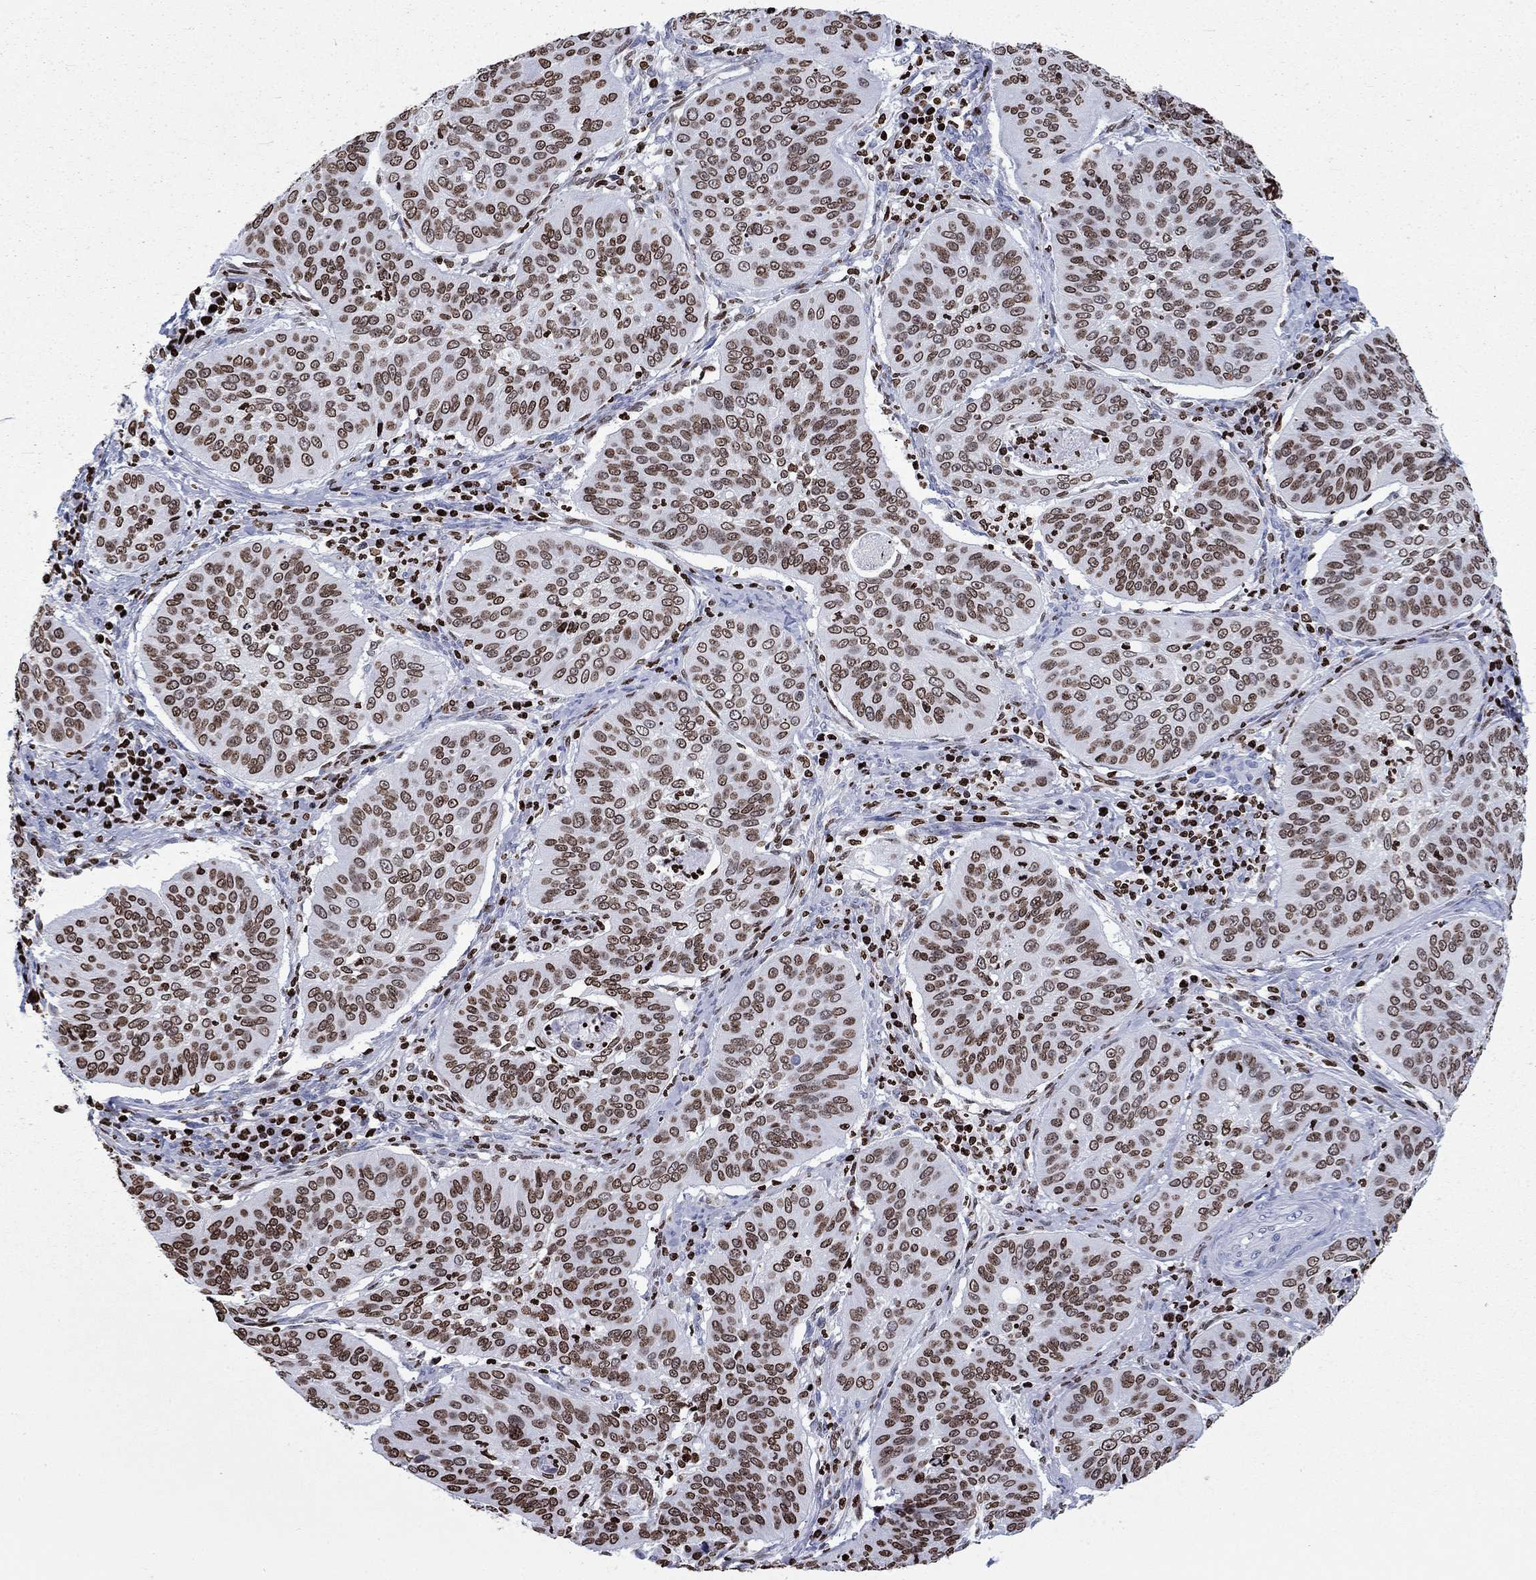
{"staining": {"intensity": "moderate", "quantity": "25%-75%", "location": "nuclear"}, "tissue": "cervical cancer", "cell_type": "Tumor cells", "image_type": "cancer", "snomed": [{"axis": "morphology", "description": "Normal tissue, NOS"}, {"axis": "morphology", "description": "Squamous cell carcinoma, NOS"}, {"axis": "topography", "description": "Cervix"}], "caption": "Immunohistochemistry of cervical cancer exhibits medium levels of moderate nuclear positivity in approximately 25%-75% of tumor cells.", "gene": "H1-5", "patient": {"sex": "female", "age": 39}}